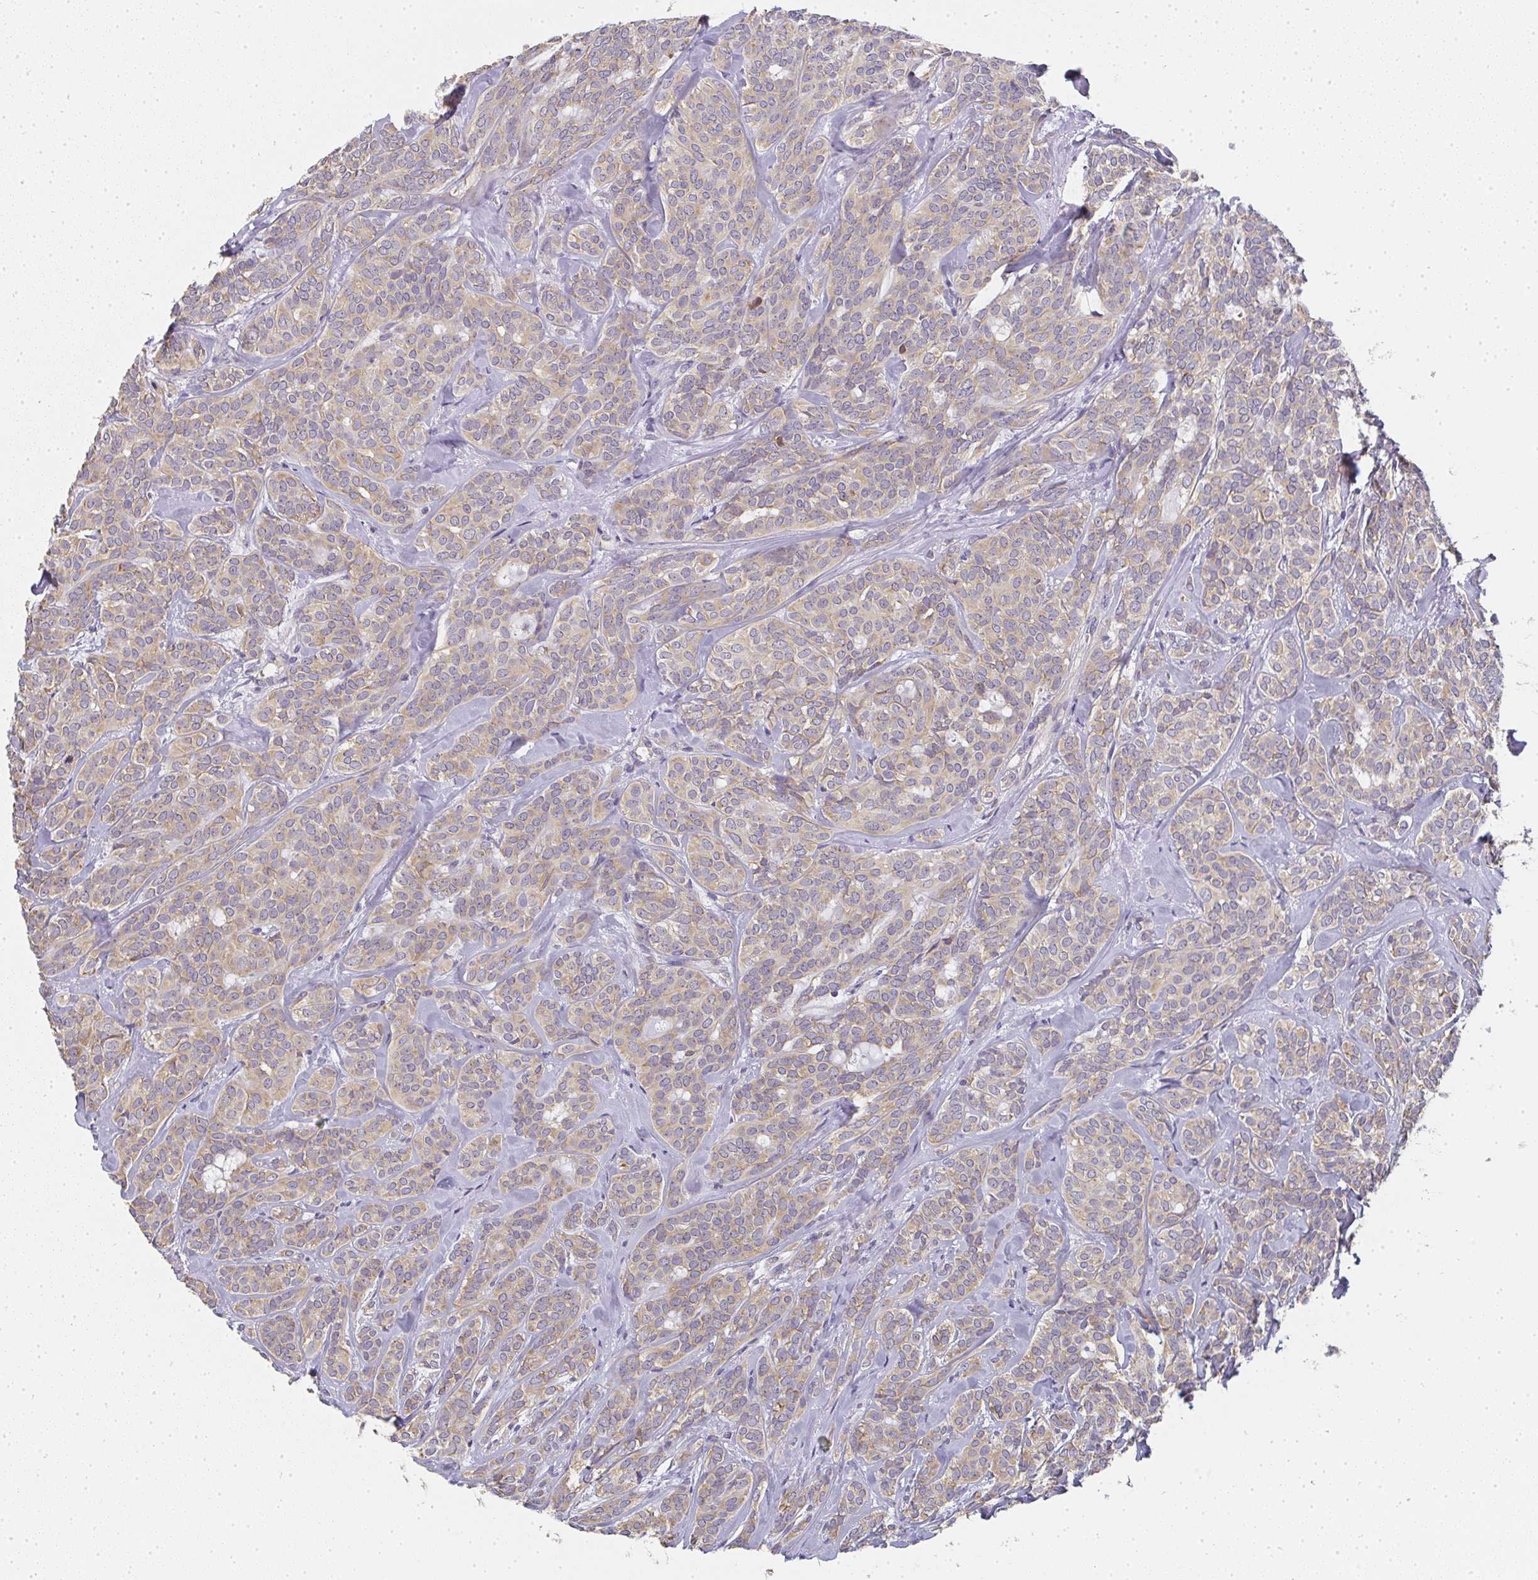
{"staining": {"intensity": "weak", "quantity": ">75%", "location": "cytoplasmic/membranous"}, "tissue": "head and neck cancer", "cell_type": "Tumor cells", "image_type": "cancer", "snomed": [{"axis": "morphology", "description": "Adenocarcinoma, NOS"}, {"axis": "topography", "description": "Head-Neck"}], "caption": "A high-resolution histopathology image shows immunohistochemistry staining of head and neck cancer (adenocarcinoma), which displays weak cytoplasmic/membranous staining in about >75% of tumor cells.", "gene": "SLC35B3", "patient": {"sex": "female", "age": 57}}